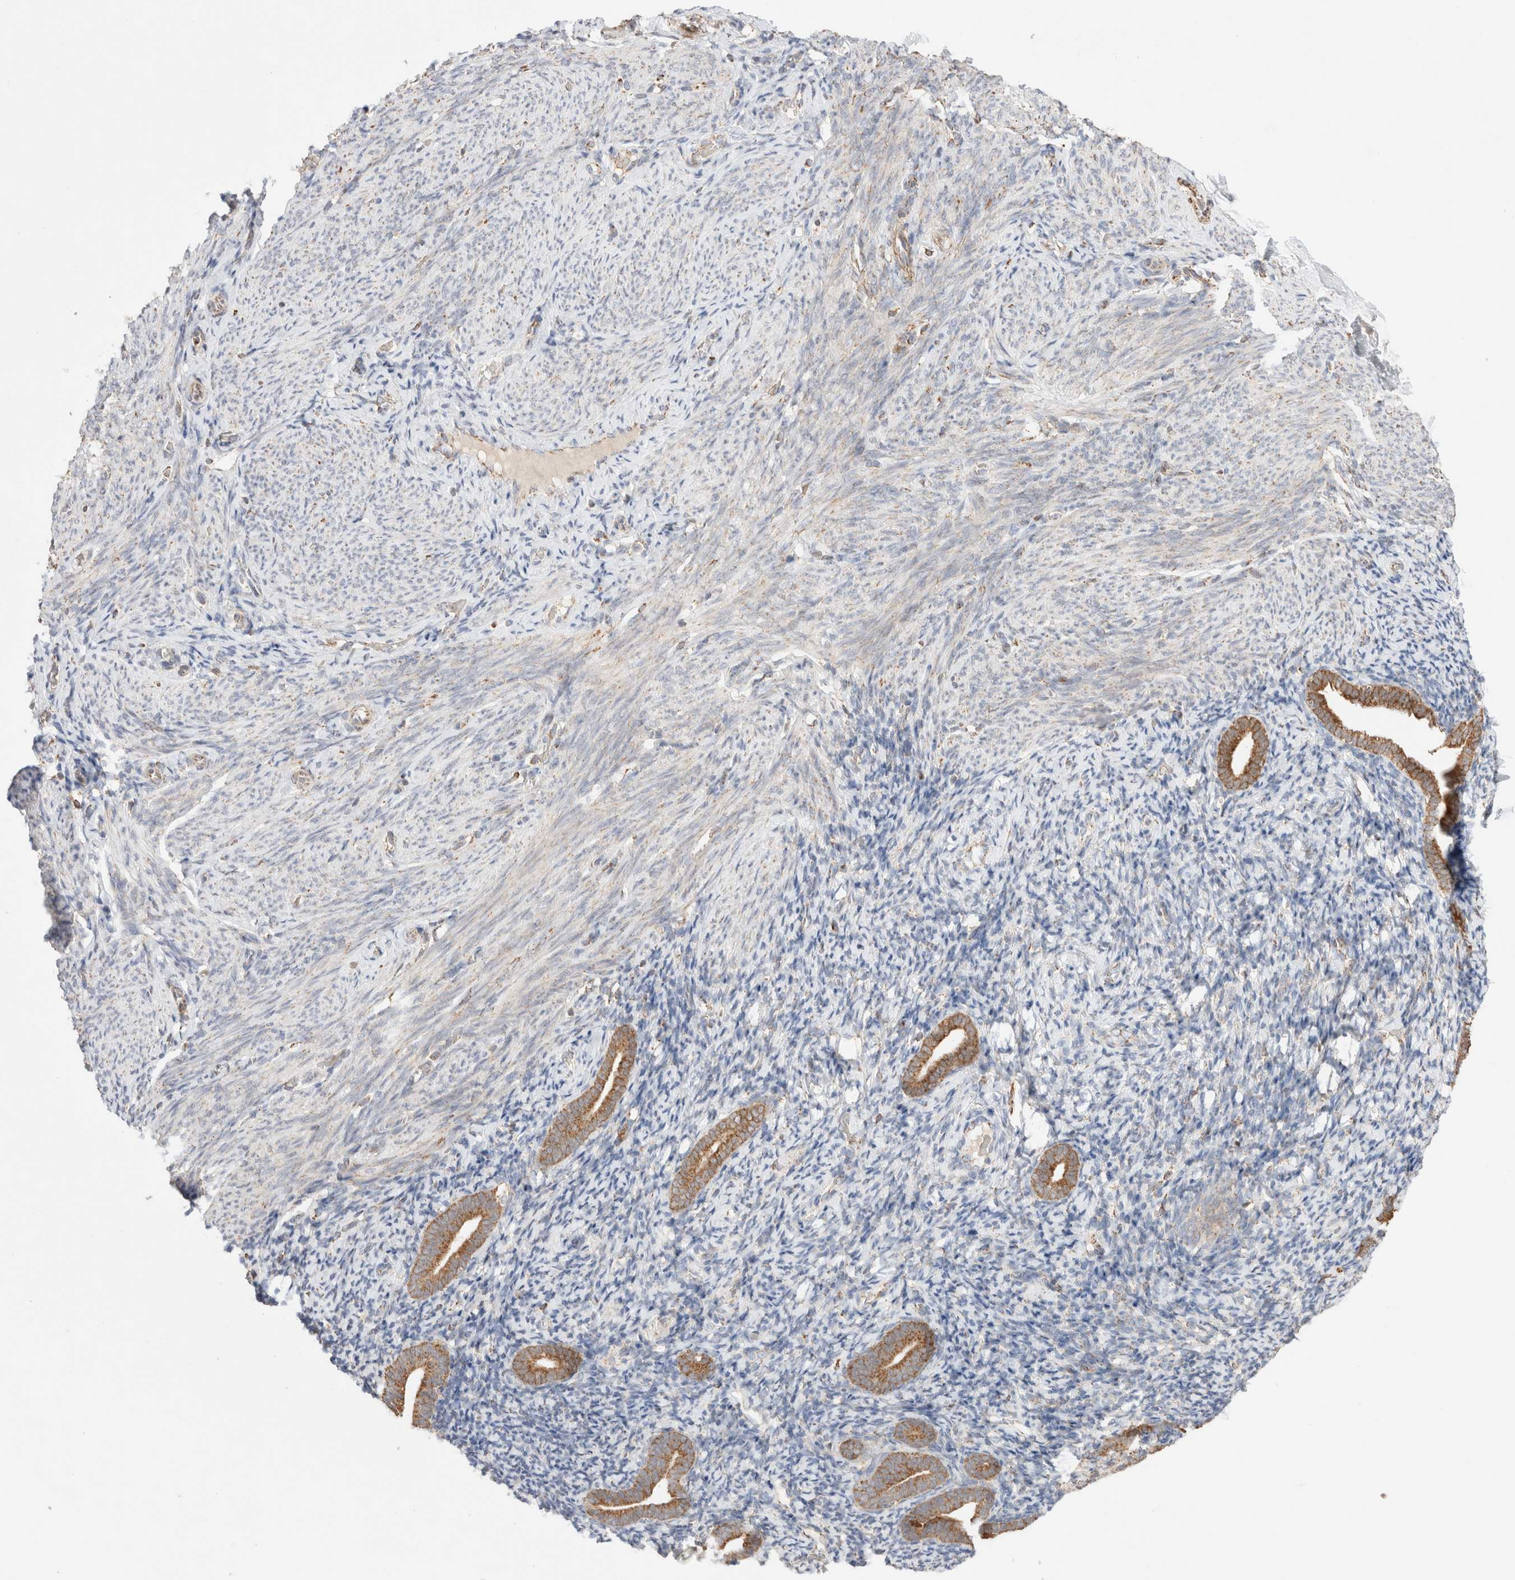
{"staining": {"intensity": "weak", "quantity": "<25%", "location": "cytoplasmic/membranous"}, "tissue": "endometrium", "cell_type": "Cells in endometrial stroma", "image_type": "normal", "snomed": [{"axis": "morphology", "description": "Normal tissue, NOS"}, {"axis": "topography", "description": "Endometrium"}], "caption": "This is an immunohistochemistry (IHC) histopathology image of benign endometrium. There is no expression in cells in endometrial stroma.", "gene": "TMPPE", "patient": {"sex": "female", "age": 51}}